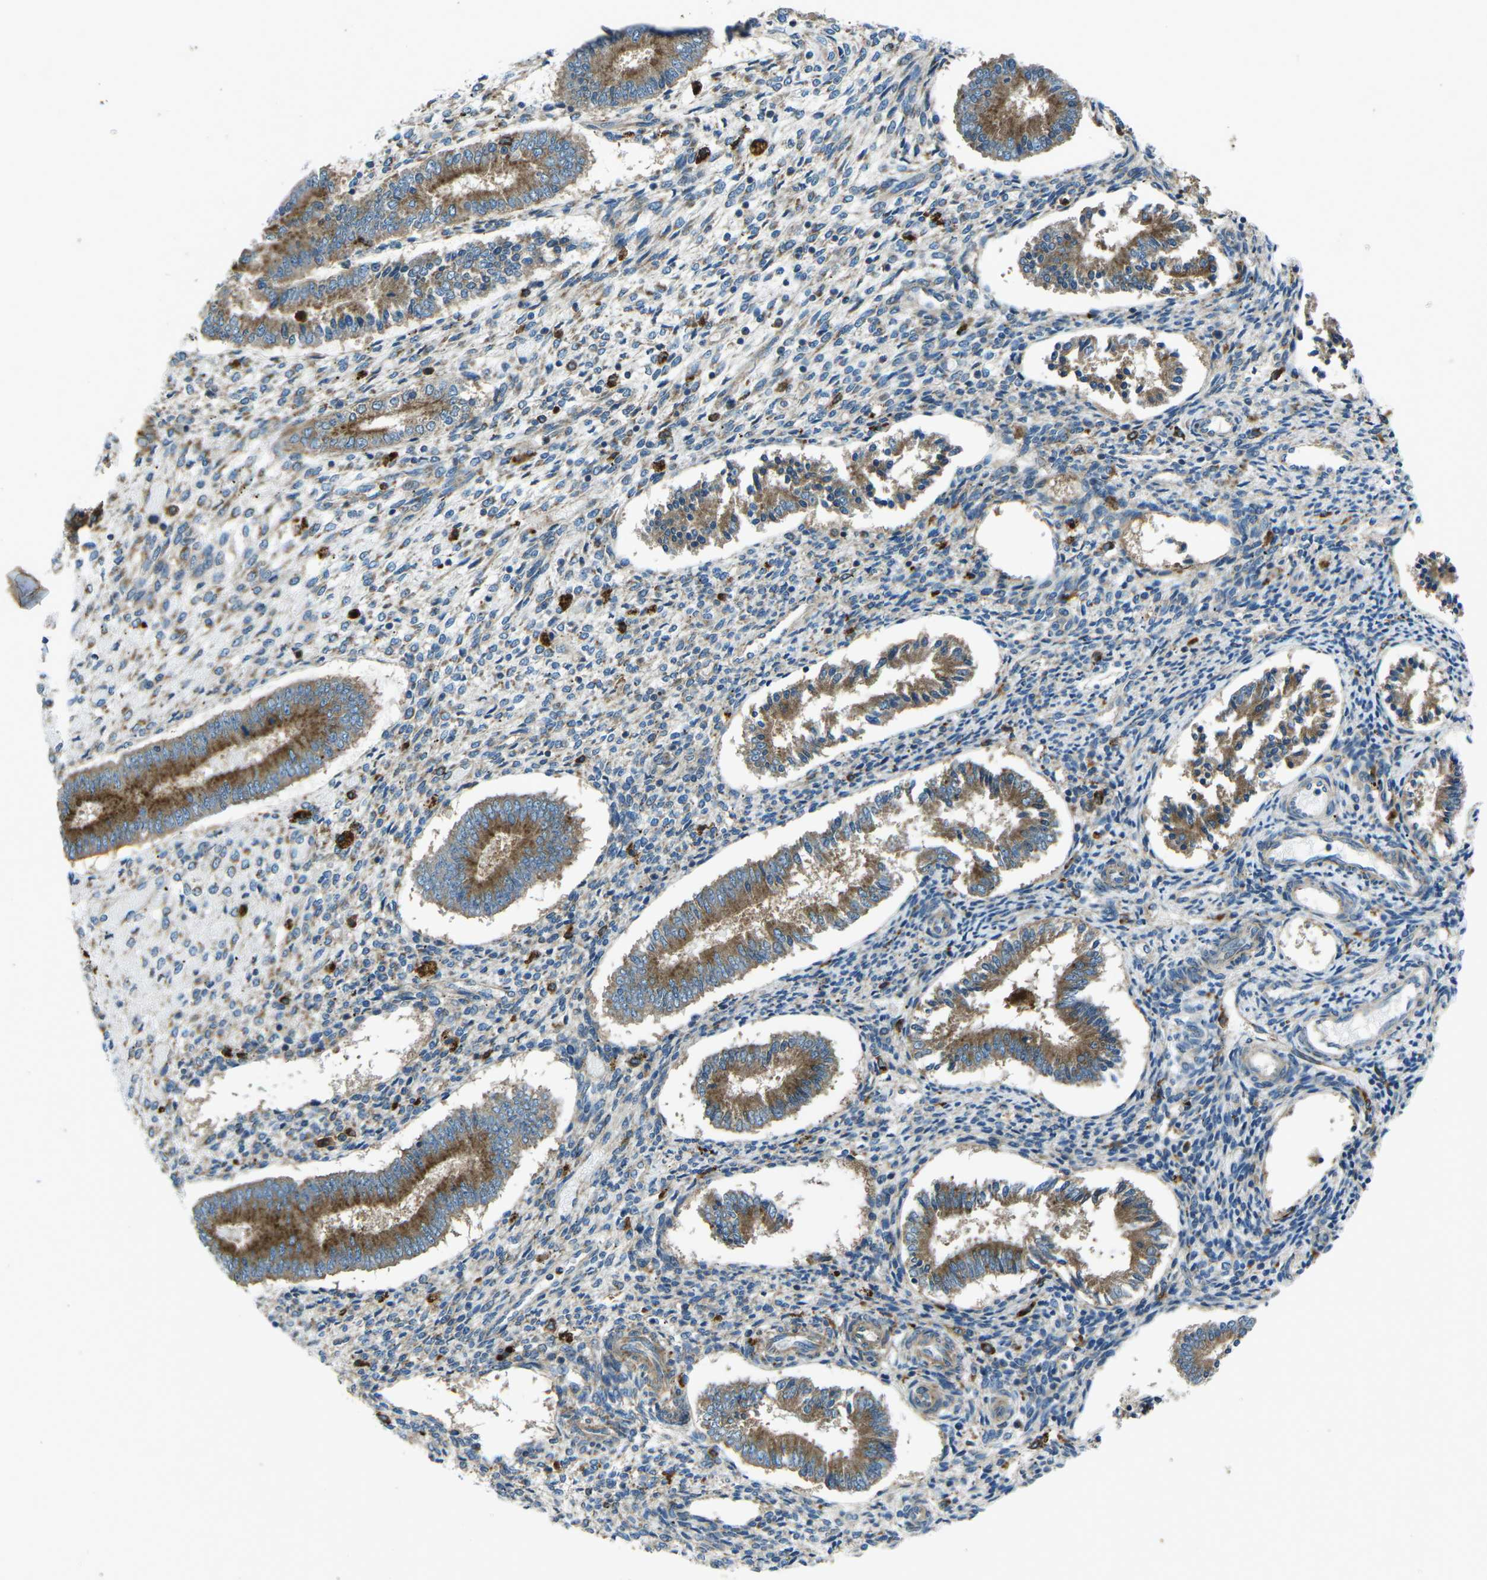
{"staining": {"intensity": "weak", "quantity": "25%-75%", "location": "cytoplasmic/membranous"}, "tissue": "endometrium", "cell_type": "Cells in endometrial stroma", "image_type": "normal", "snomed": [{"axis": "morphology", "description": "Normal tissue, NOS"}, {"axis": "topography", "description": "Endometrium"}], "caption": "Immunohistochemistry (IHC) image of normal endometrium: human endometrium stained using immunohistochemistry demonstrates low levels of weak protein expression localized specifically in the cytoplasmic/membranous of cells in endometrial stroma, appearing as a cytoplasmic/membranous brown color.", "gene": "CDK17", "patient": {"sex": "female", "age": 42}}